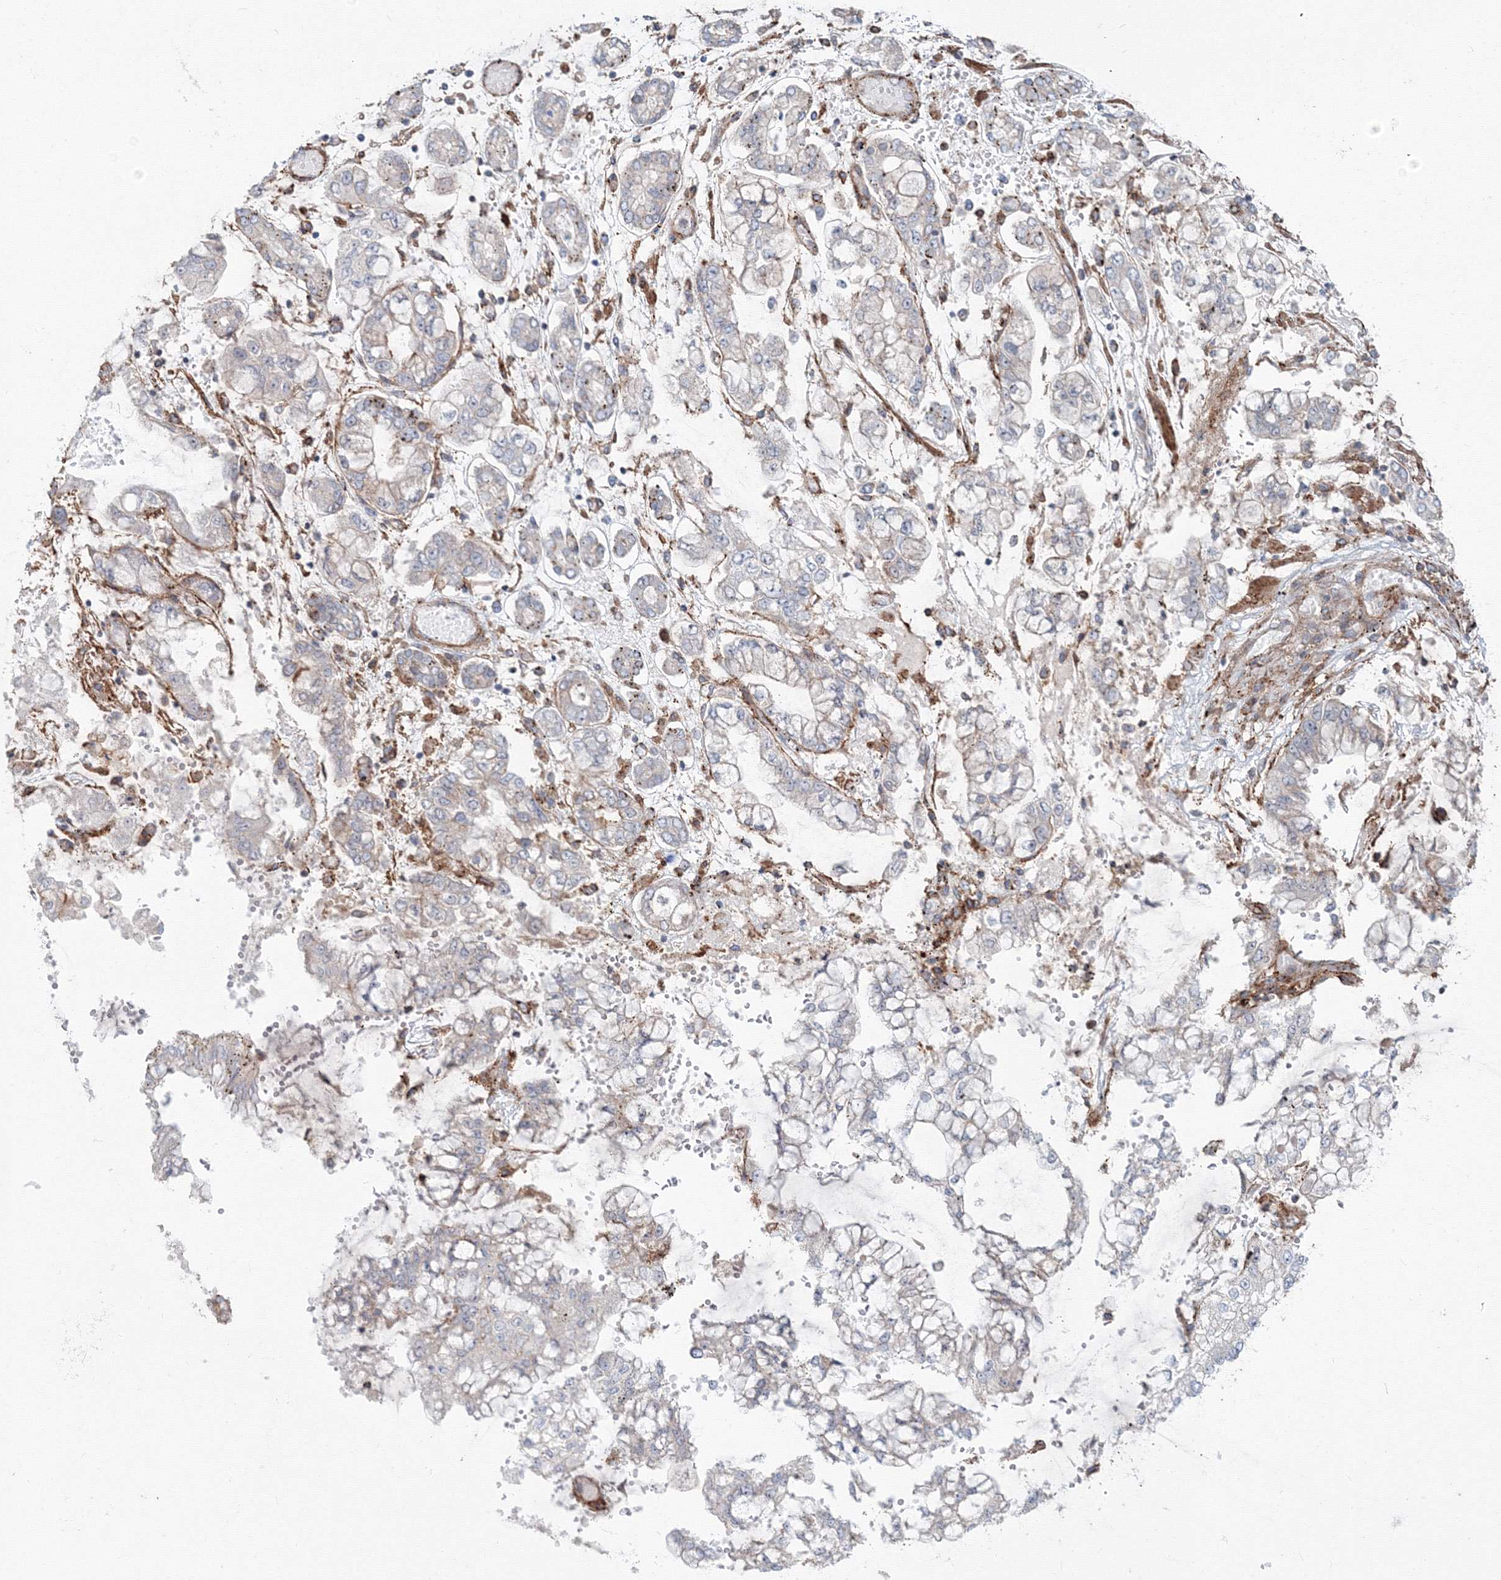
{"staining": {"intensity": "negative", "quantity": "none", "location": "none"}, "tissue": "stomach cancer", "cell_type": "Tumor cells", "image_type": "cancer", "snomed": [{"axis": "morphology", "description": "Normal tissue, NOS"}, {"axis": "morphology", "description": "Adenocarcinoma, NOS"}, {"axis": "topography", "description": "Stomach, upper"}, {"axis": "topography", "description": "Stomach"}], "caption": "Stomach cancer (adenocarcinoma) was stained to show a protein in brown. There is no significant positivity in tumor cells. The staining was performed using DAB (3,3'-diaminobenzidine) to visualize the protein expression in brown, while the nuclei were stained in blue with hematoxylin (Magnification: 20x).", "gene": "SH3PXD2A", "patient": {"sex": "male", "age": 76}}